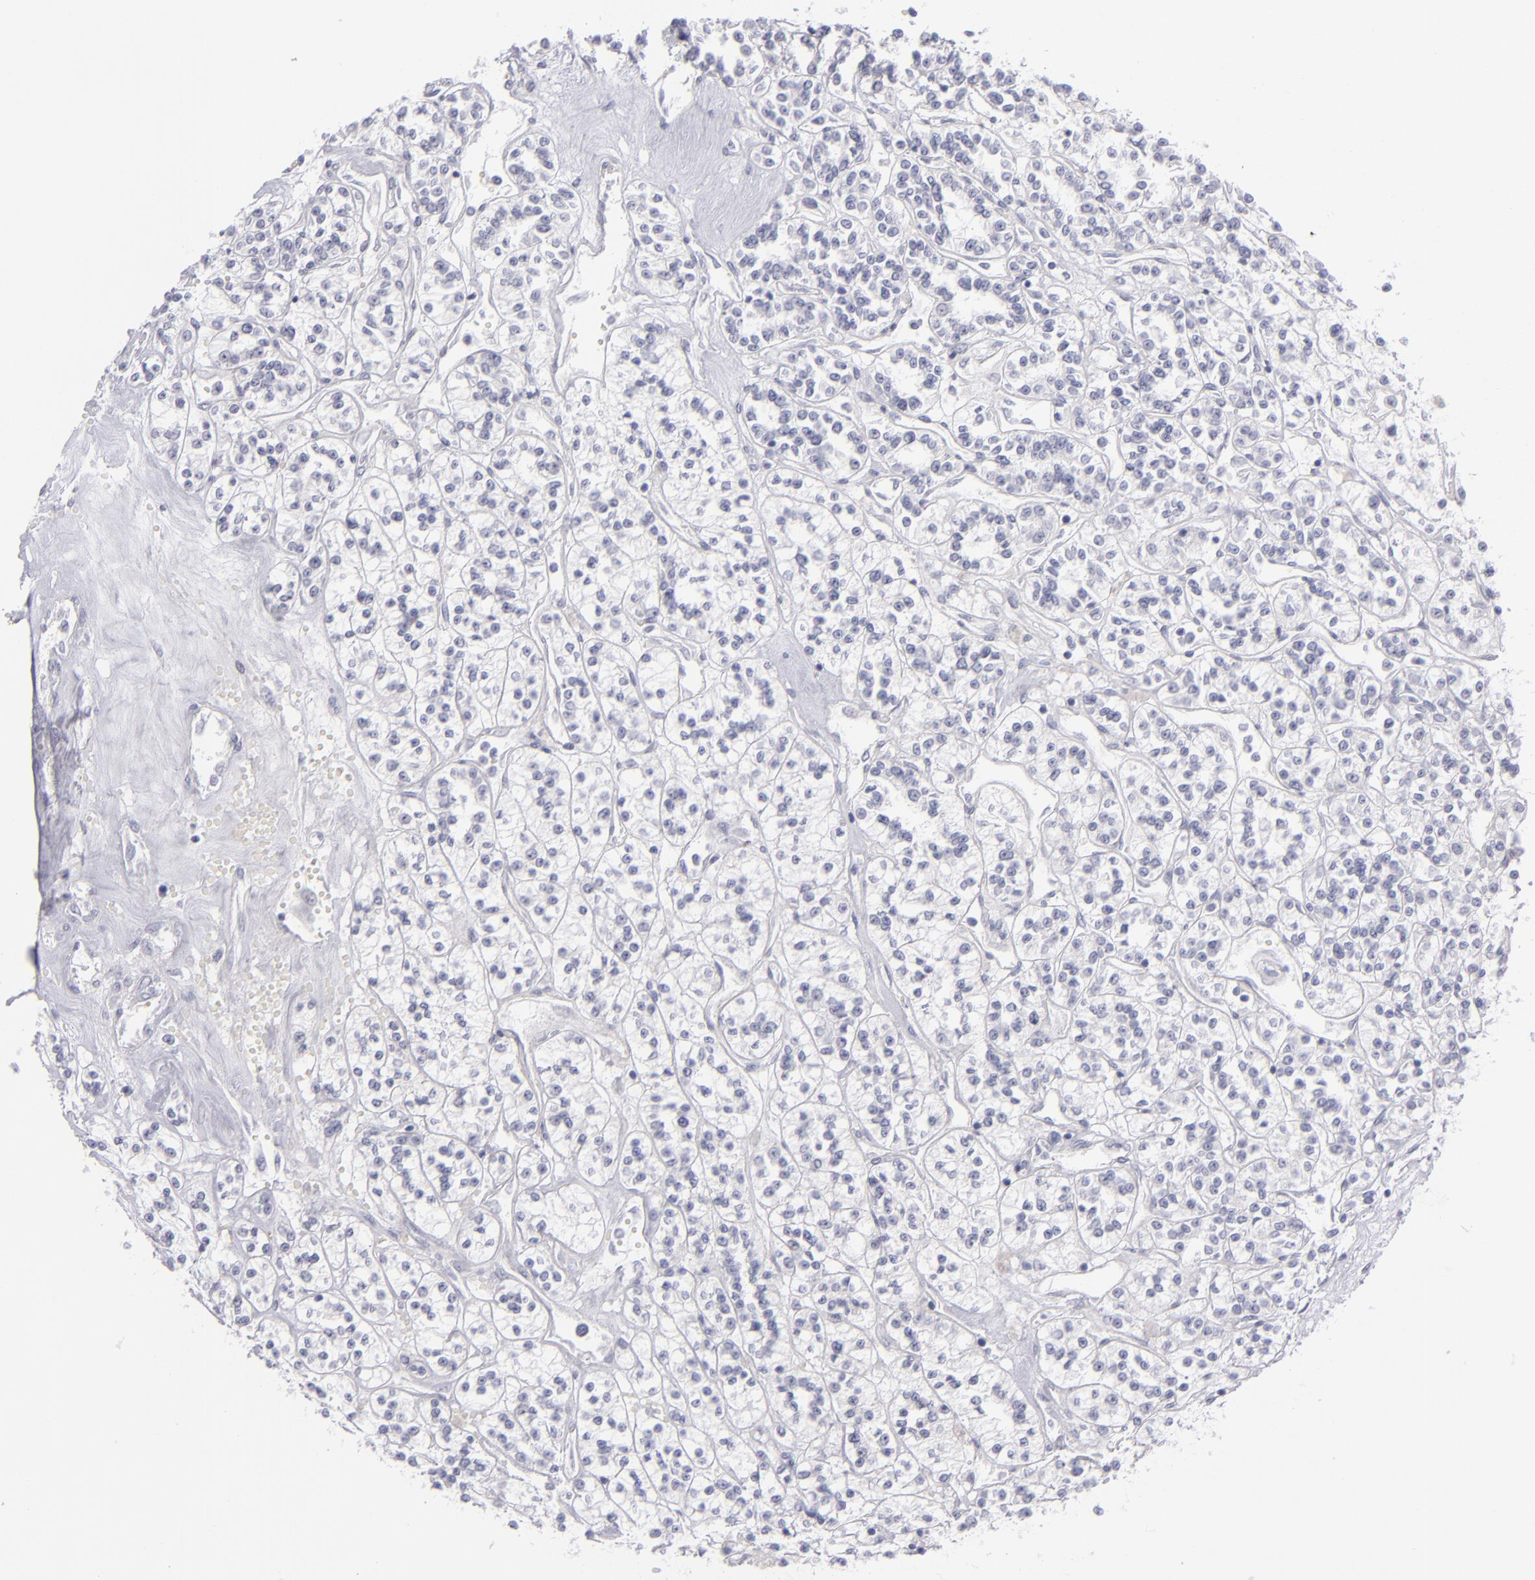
{"staining": {"intensity": "negative", "quantity": "none", "location": "none"}, "tissue": "renal cancer", "cell_type": "Tumor cells", "image_type": "cancer", "snomed": [{"axis": "morphology", "description": "Adenocarcinoma, NOS"}, {"axis": "topography", "description": "Kidney"}], "caption": "Immunohistochemical staining of renal cancer exhibits no significant positivity in tumor cells.", "gene": "MYH11", "patient": {"sex": "female", "age": 76}}